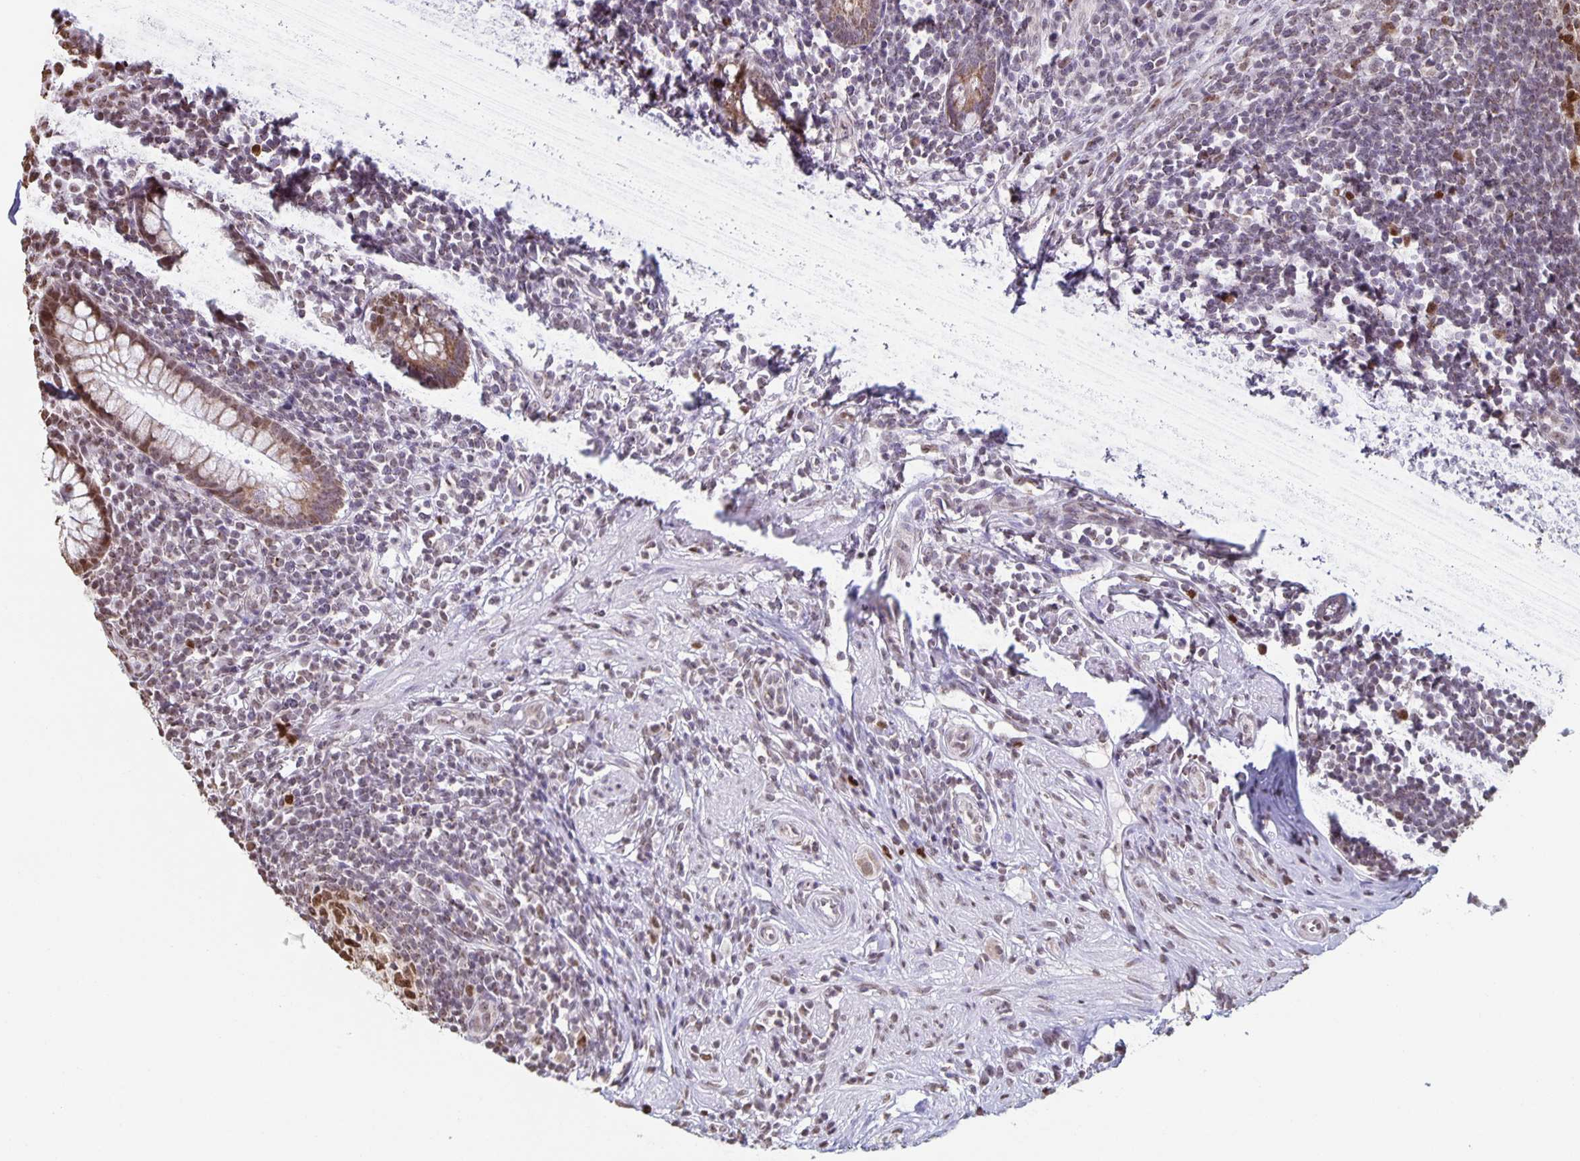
{"staining": {"intensity": "moderate", "quantity": ">75%", "location": "nuclear"}, "tissue": "appendix", "cell_type": "Glandular cells", "image_type": "normal", "snomed": [{"axis": "morphology", "description": "Normal tissue, NOS"}, {"axis": "topography", "description": "Appendix"}], "caption": "The immunohistochemical stain shows moderate nuclear expression in glandular cells of benign appendix.", "gene": "DUT", "patient": {"sex": "female", "age": 56}}